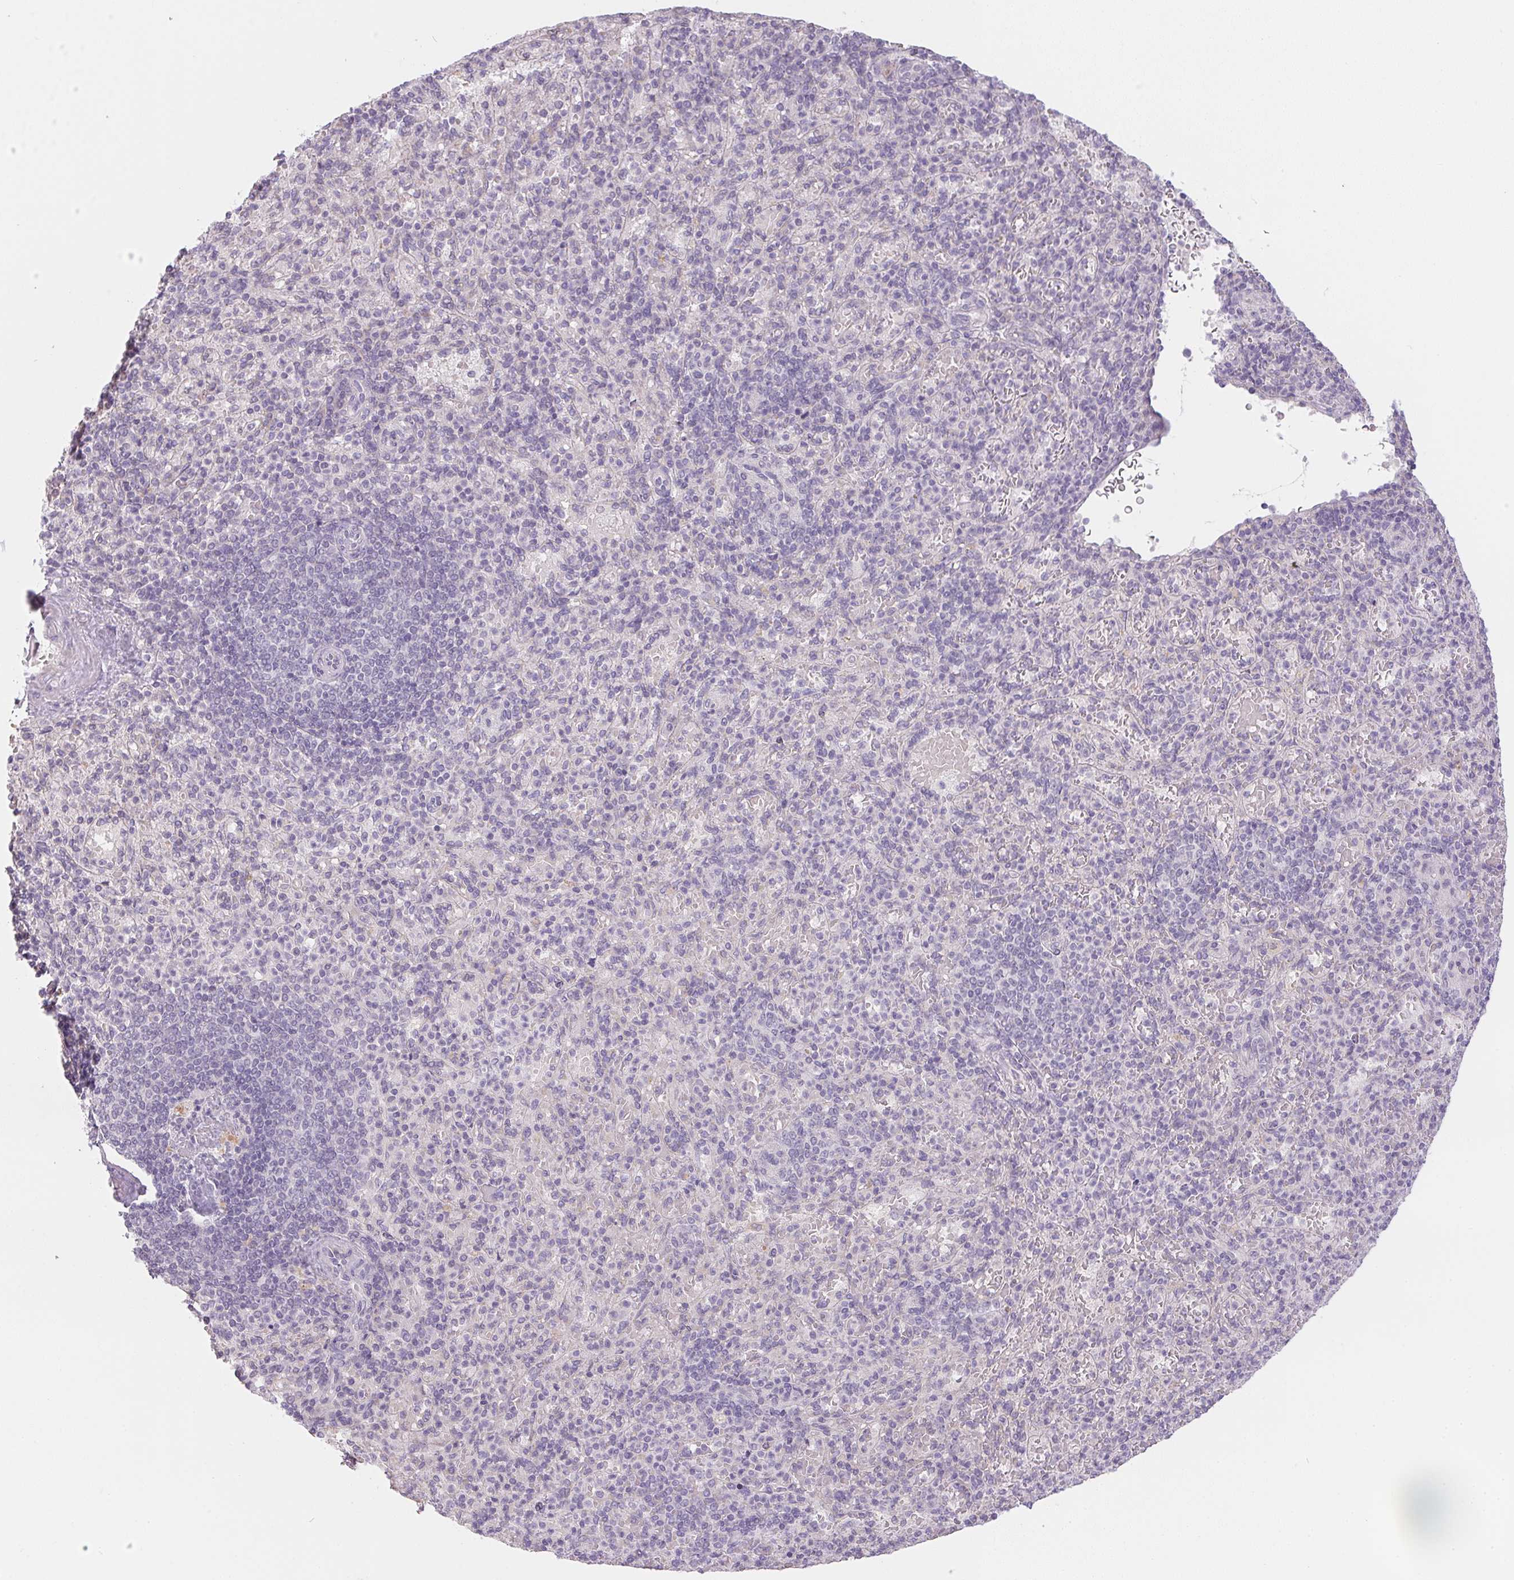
{"staining": {"intensity": "negative", "quantity": "none", "location": "none"}, "tissue": "spleen", "cell_type": "Cells in red pulp", "image_type": "normal", "snomed": [{"axis": "morphology", "description": "Normal tissue, NOS"}, {"axis": "topography", "description": "Spleen"}], "caption": "IHC of benign human spleen shows no positivity in cells in red pulp.", "gene": "CTCFL", "patient": {"sex": "female", "age": 74}}